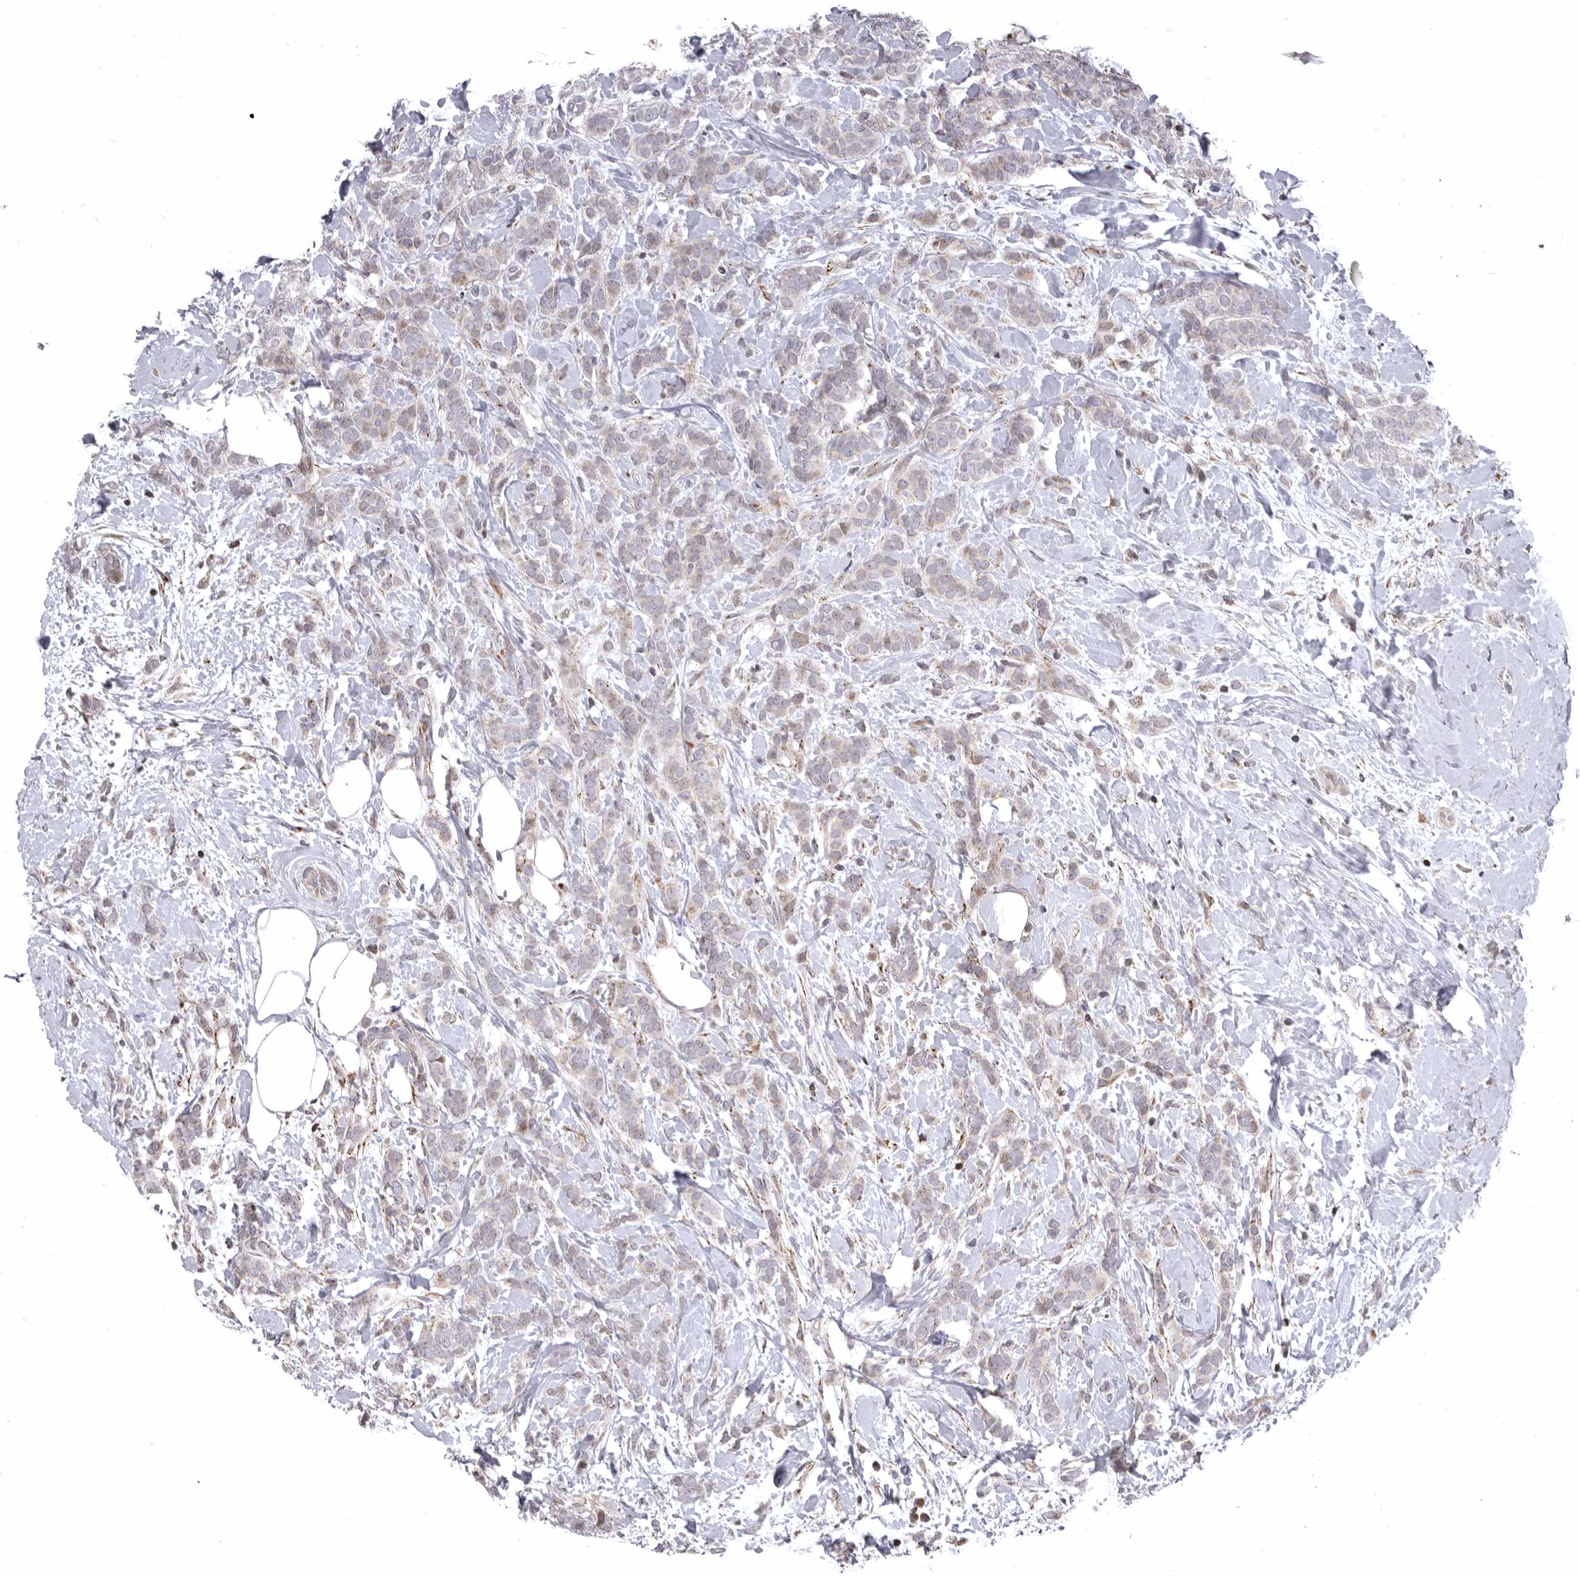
{"staining": {"intensity": "weak", "quantity": "25%-75%", "location": "cytoplasmic/membranous"}, "tissue": "breast cancer", "cell_type": "Tumor cells", "image_type": "cancer", "snomed": [{"axis": "morphology", "description": "Lobular carcinoma, in situ"}, {"axis": "morphology", "description": "Lobular carcinoma"}, {"axis": "topography", "description": "Breast"}], "caption": "Immunohistochemical staining of human breast lobular carcinoma demonstrates low levels of weak cytoplasmic/membranous protein positivity in approximately 25%-75% of tumor cells. The protein of interest is stained brown, and the nuclei are stained in blue (DAB (3,3'-diaminobenzidine) IHC with brightfield microscopy, high magnification).", "gene": "AZIN1", "patient": {"sex": "female", "age": 41}}